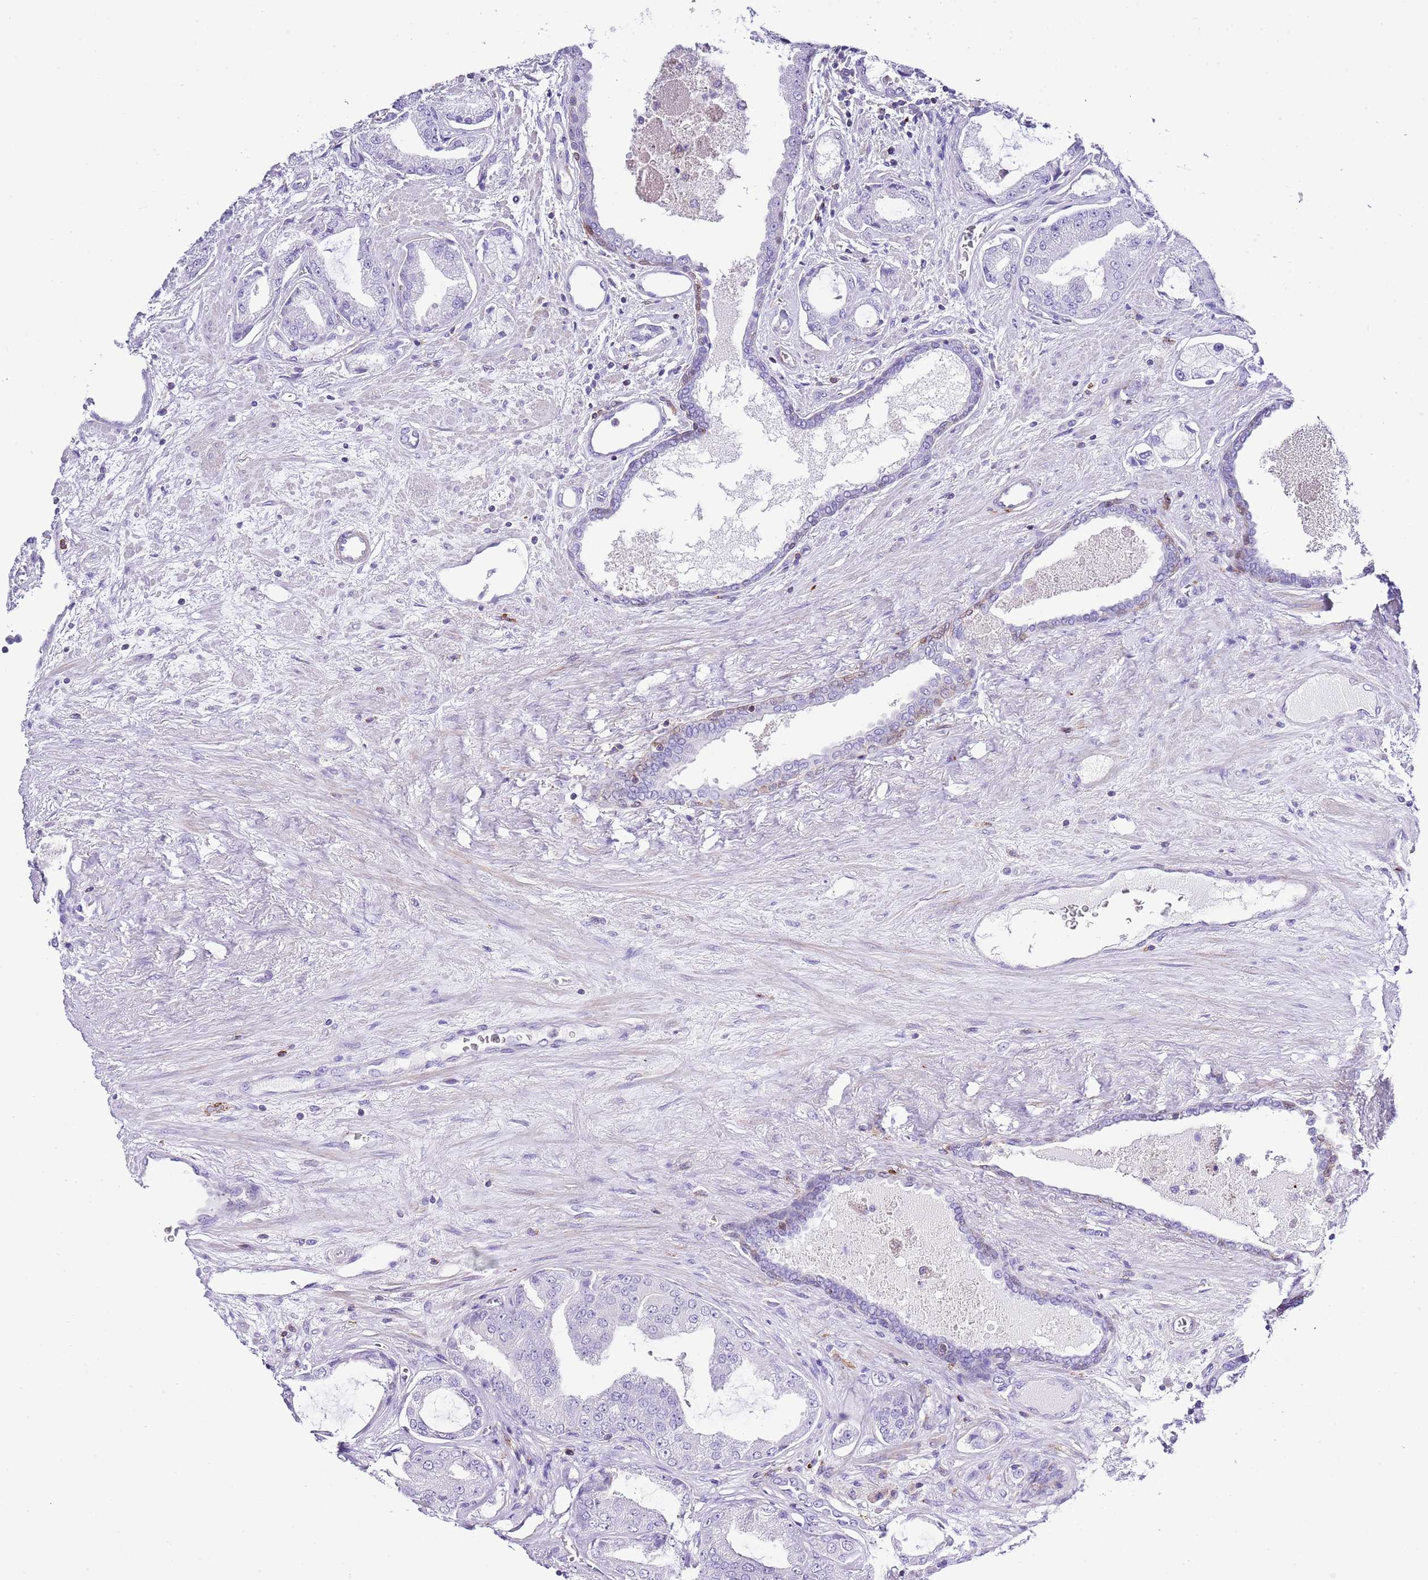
{"staining": {"intensity": "negative", "quantity": "none", "location": "none"}, "tissue": "prostate cancer", "cell_type": "Tumor cells", "image_type": "cancer", "snomed": [{"axis": "morphology", "description": "Adenocarcinoma, High grade"}, {"axis": "topography", "description": "Prostate"}], "caption": "Immunohistochemistry photomicrograph of neoplastic tissue: prostate cancer (adenocarcinoma (high-grade)) stained with DAB (3,3'-diaminobenzidine) shows no significant protein staining in tumor cells.", "gene": "ALDH3A1", "patient": {"sex": "male", "age": 68}}